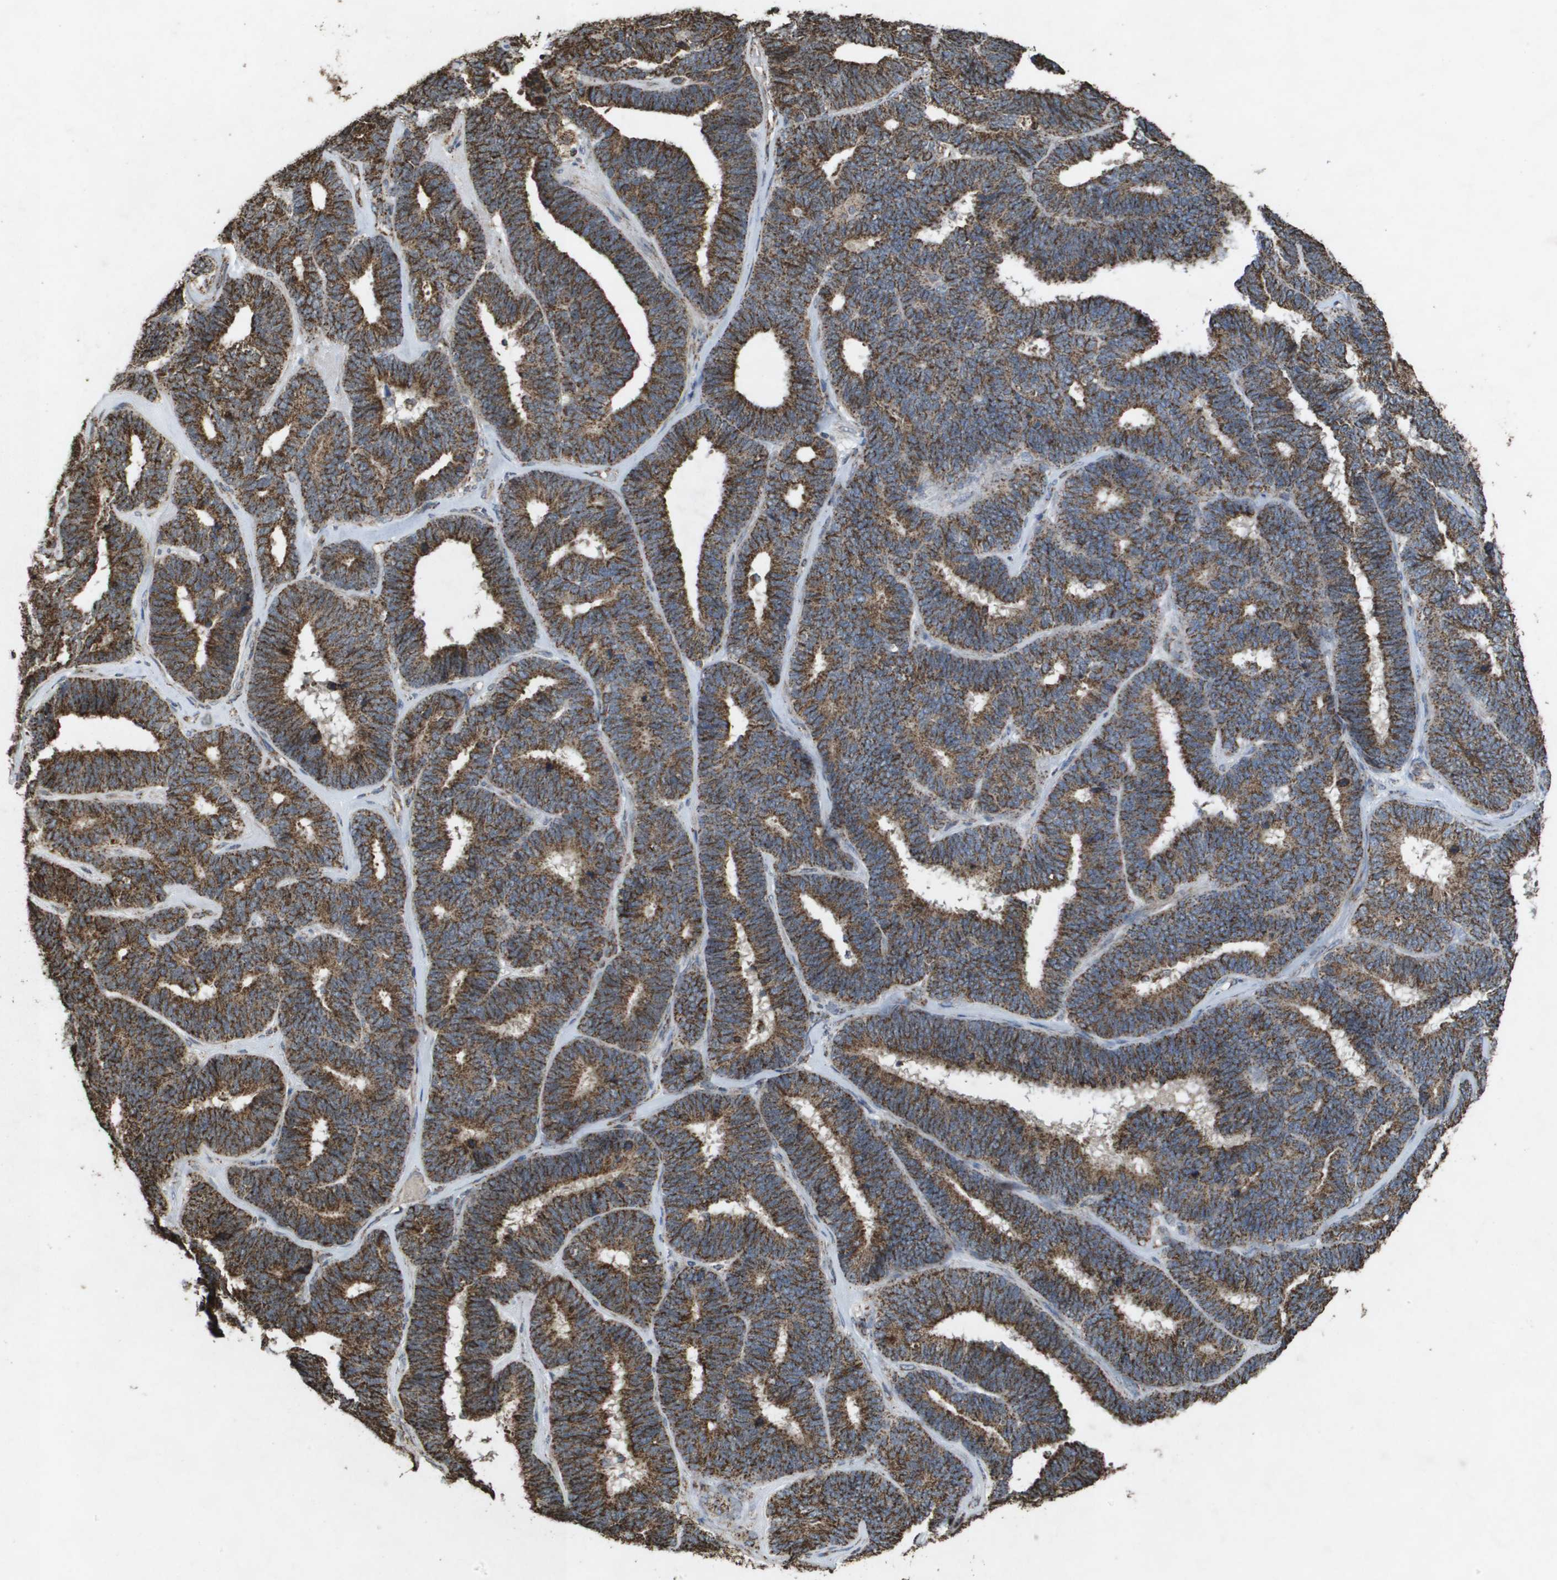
{"staining": {"intensity": "strong", "quantity": ">75%", "location": "cytoplasmic/membranous"}, "tissue": "endometrial cancer", "cell_type": "Tumor cells", "image_type": "cancer", "snomed": [{"axis": "morphology", "description": "Adenocarcinoma, NOS"}, {"axis": "topography", "description": "Endometrium"}], "caption": "A high-resolution photomicrograph shows immunohistochemistry staining of adenocarcinoma (endometrial), which shows strong cytoplasmic/membranous staining in approximately >75% of tumor cells.", "gene": "HSPE1", "patient": {"sex": "female", "age": 70}}